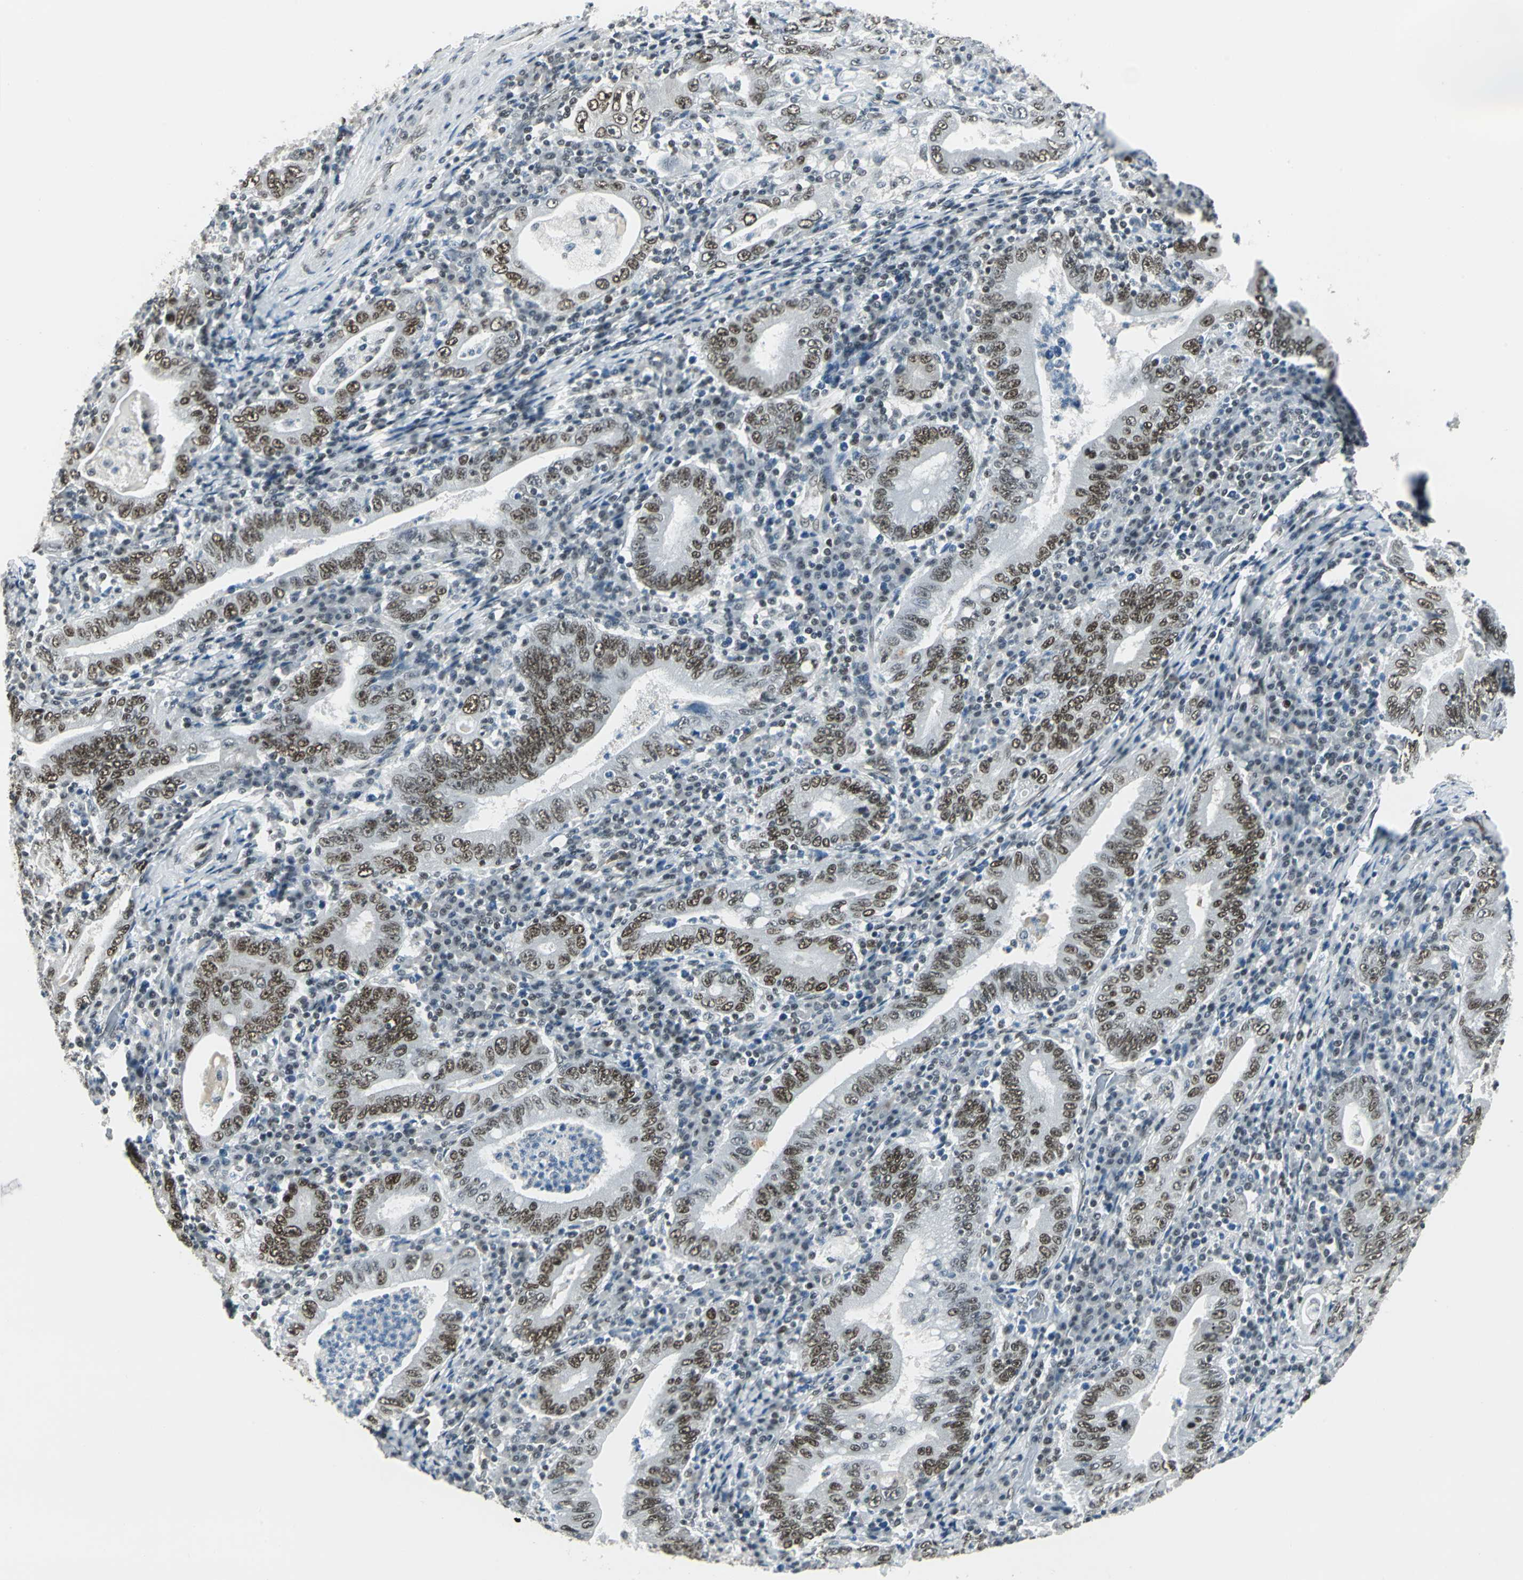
{"staining": {"intensity": "strong", "quantity": ">75%", "location": "nuclear"}, "tissue": "stomach cancer", "cell_type": "Tumor cells", "image_type": "cancer", "snomed": [{"axis": "morphology", "description": "Normal tissue, NOS"}, {"axis": "morphology", "description": "Adenocarcinoma, NOS"}, {"axis": "topography", "description": "Esophagus"}, {"axis": "topography", "description": "Stomach, upper"}, {"axis": "topography", "description": "Peripheral nerve tissue"}], "caption": "Immunohistochemical staining of human stomach adenocarcinoma demonstrates high levels of strong nuclear positivity in approximately >75% of tumor cells.", "gene": "ADNP", "patient": {"sex": "male", "age": 62}}